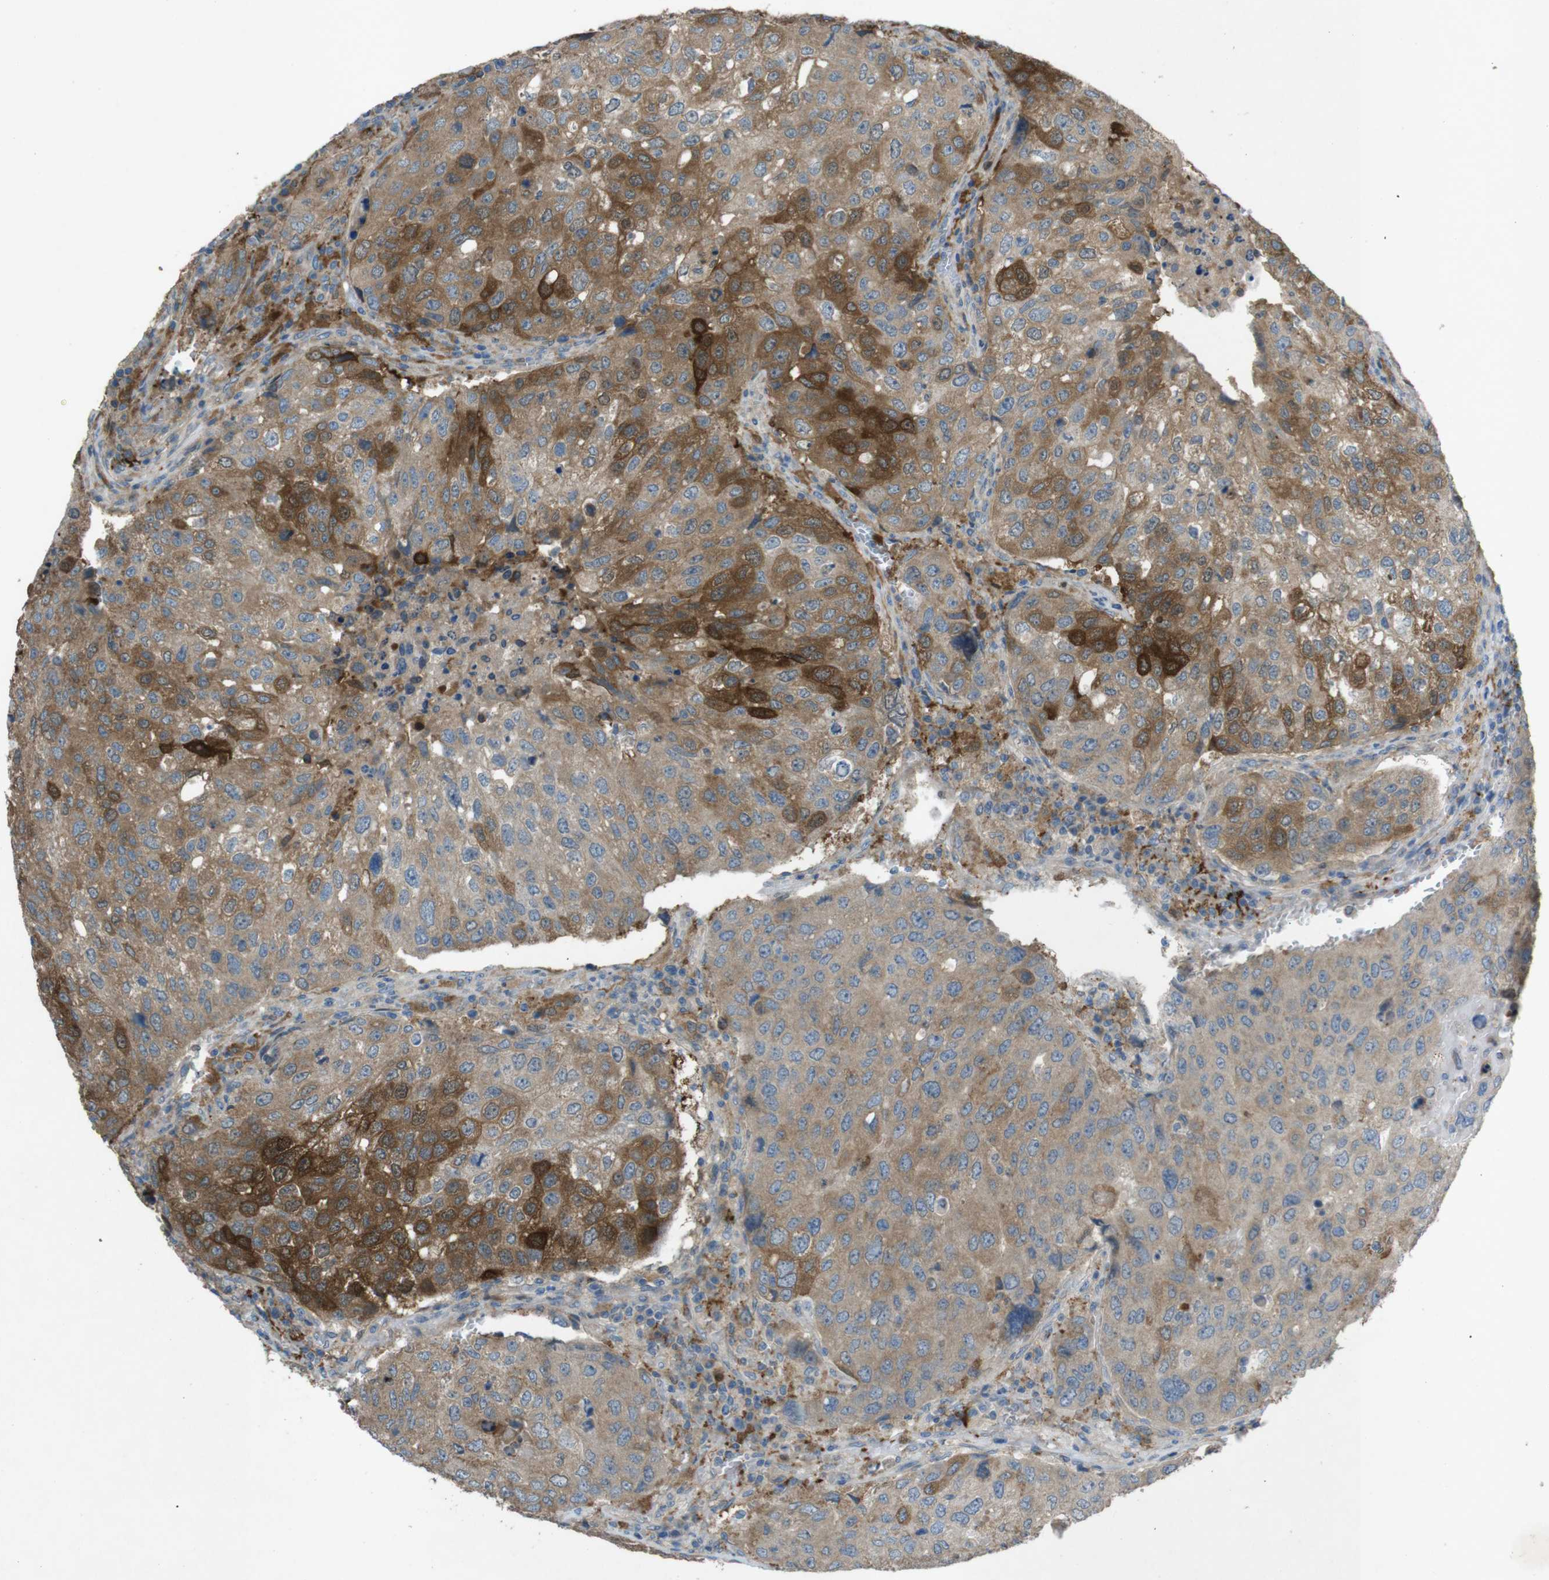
{"staining": {"intensity": "moderate", "quantity": "25%-75%", "location": "cytoplasmic/membranous"}, "tissue": "urothelial cancer", "cell_type": "Tumor cells", "image_type": "cancer", "snomed": [{"axis": "morphology", "description": "Urothelial carcinoma, High grade"}, {"axis": "topography", "description": "Lymph node"}, {"axis": "topography", "description": "Urinary bladder"}], "caption": "Protein staining of urothelial carcinoma (high-grade) tissue reveals moderate cytoplasmic/membranous staining in approximately 25%-75% of tumor cells.", "gene": "TMEM41B", "patient": {"sex": "male", "age": 51}}